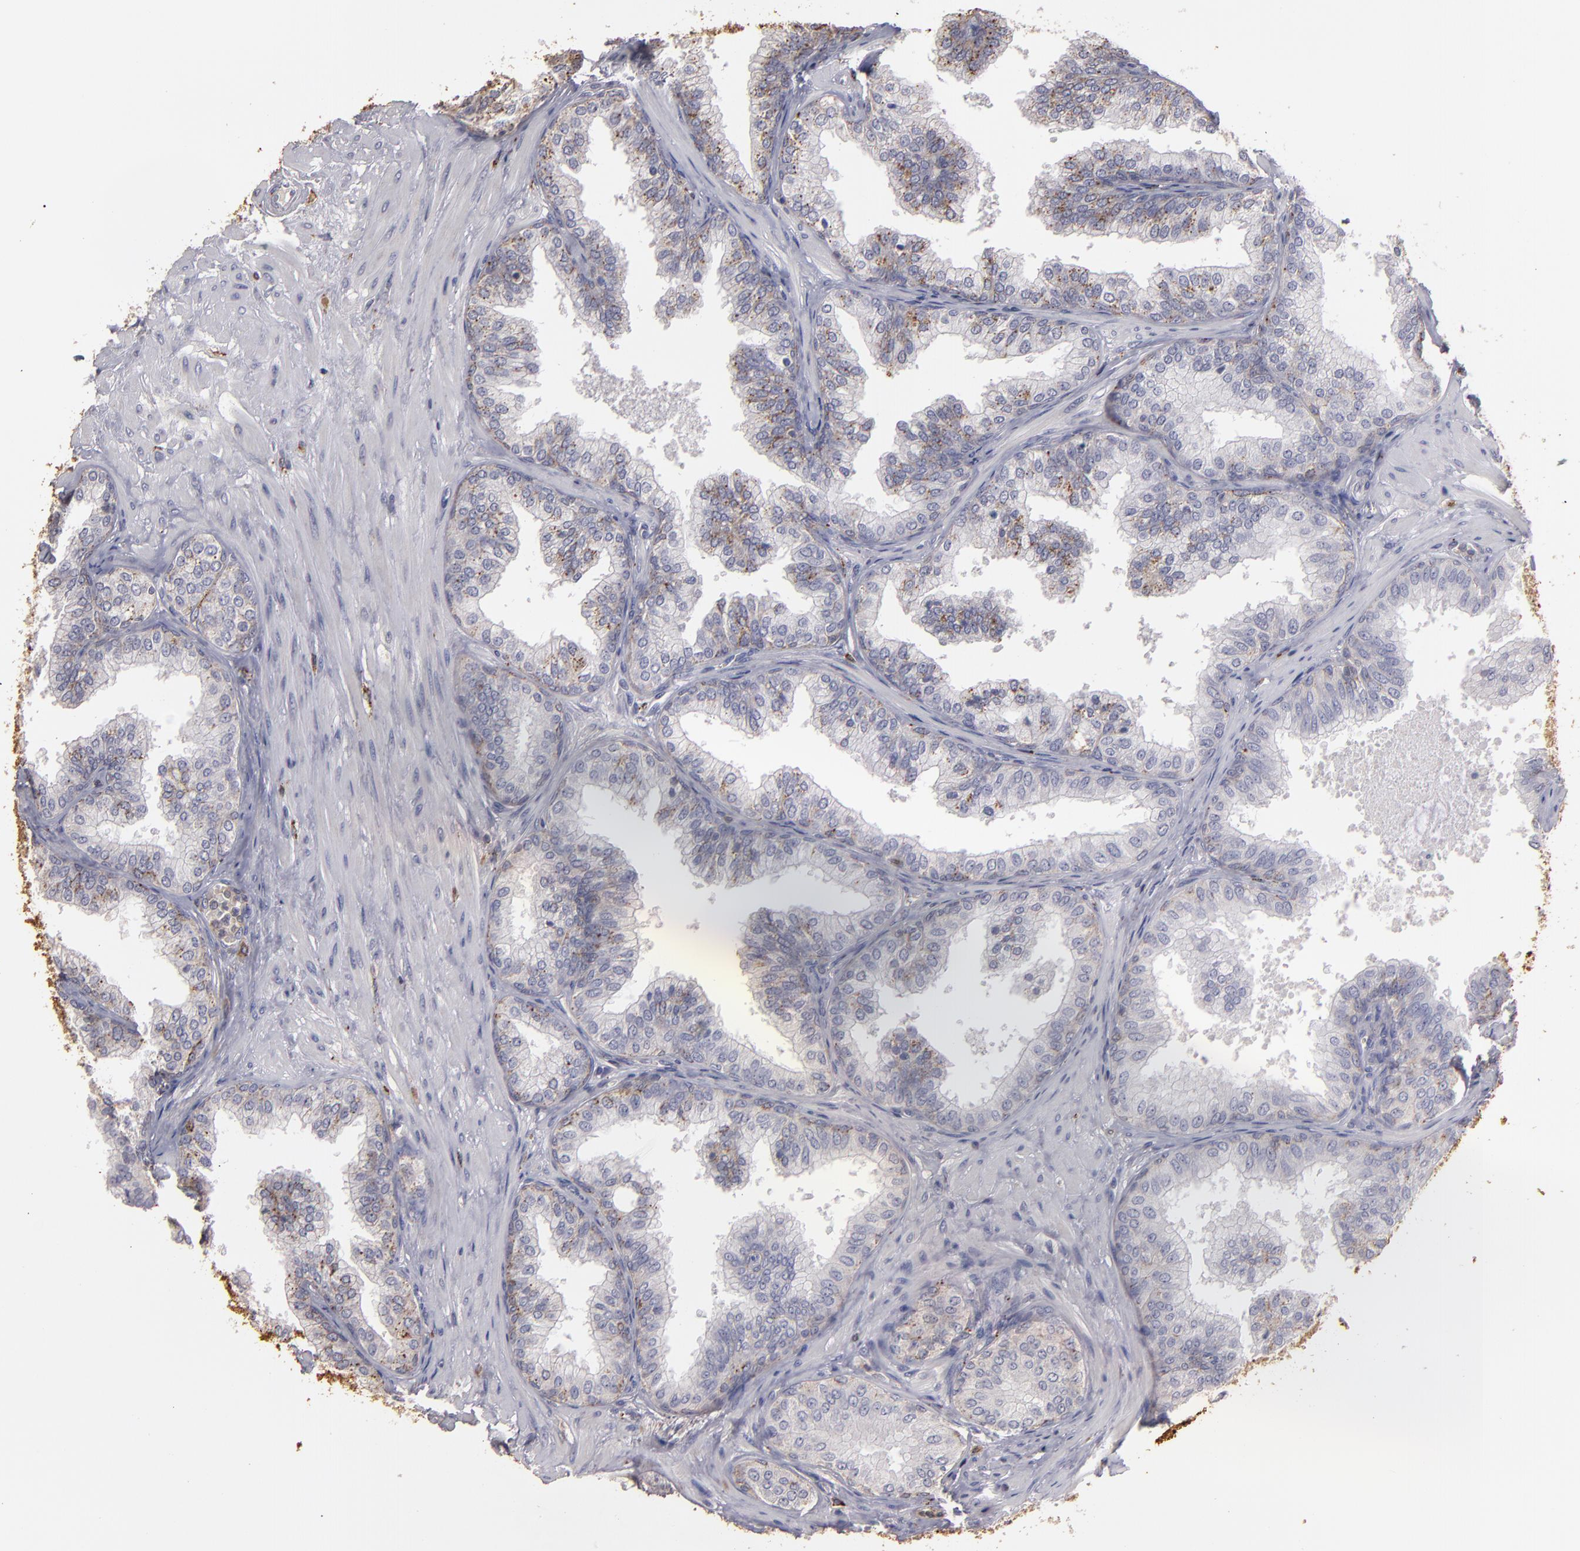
{"staining": {"intensity": "weak", "quantity": ">75%", "location": "cytoplasmic/membranous"}, "tissue": "prostate", "cell_type": "Glandular cells", "image_type": "normal", "snomed": [{"axis": "morphology", "description": "Normal tissue, NOS"}, {"axis": "topography", "description": "Prostate"}], "caption": "DAB (3,3'-diaminobenzidine) immunohistochemical staining of normal human prostate shows weak cytoplasmic/membranous protein staining in approximately >75% of glandular cells. (Brightfield microscopy of DAB IHC at high magnification).", "gene": "TRAF1", "patient": {"sex": "male", "age": 60}}